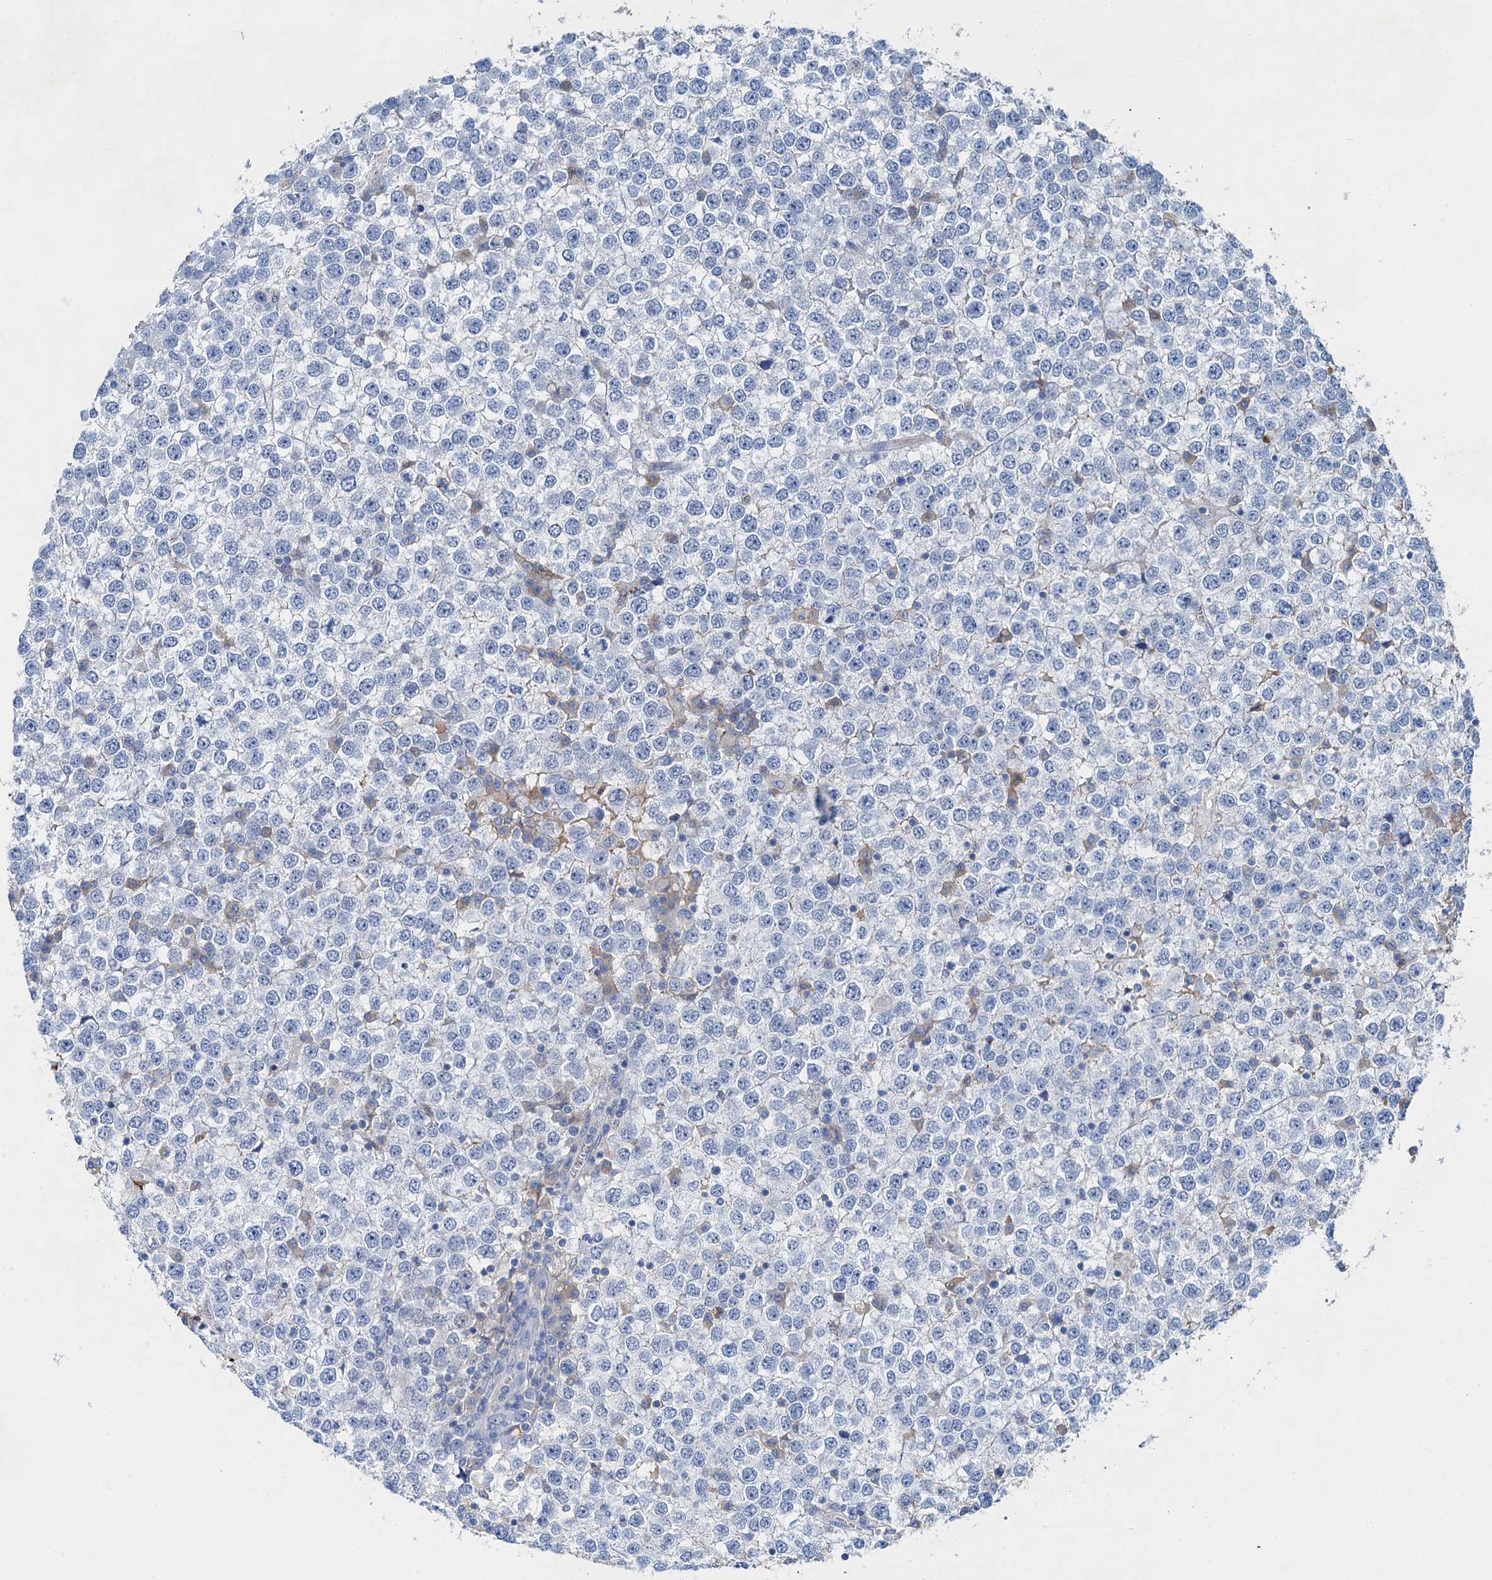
{"staining": {"intensity": "negative", "quantity": "none", "location": "none"}, "tissue": "testis cancer", "cell_type": "Tumor cells", "image_type": "cancer", "snomed": [{"axis": "morphology", "description": "Seminoma, NOS"}, {"axis": "topography", "description": "Testis"}], "caption": "This is an IHC photomicrograph of human testis seminoma. There is no expression in tumor cells.", "gene": "OTOA", "patient": {"sex": "male", "age": 65}}